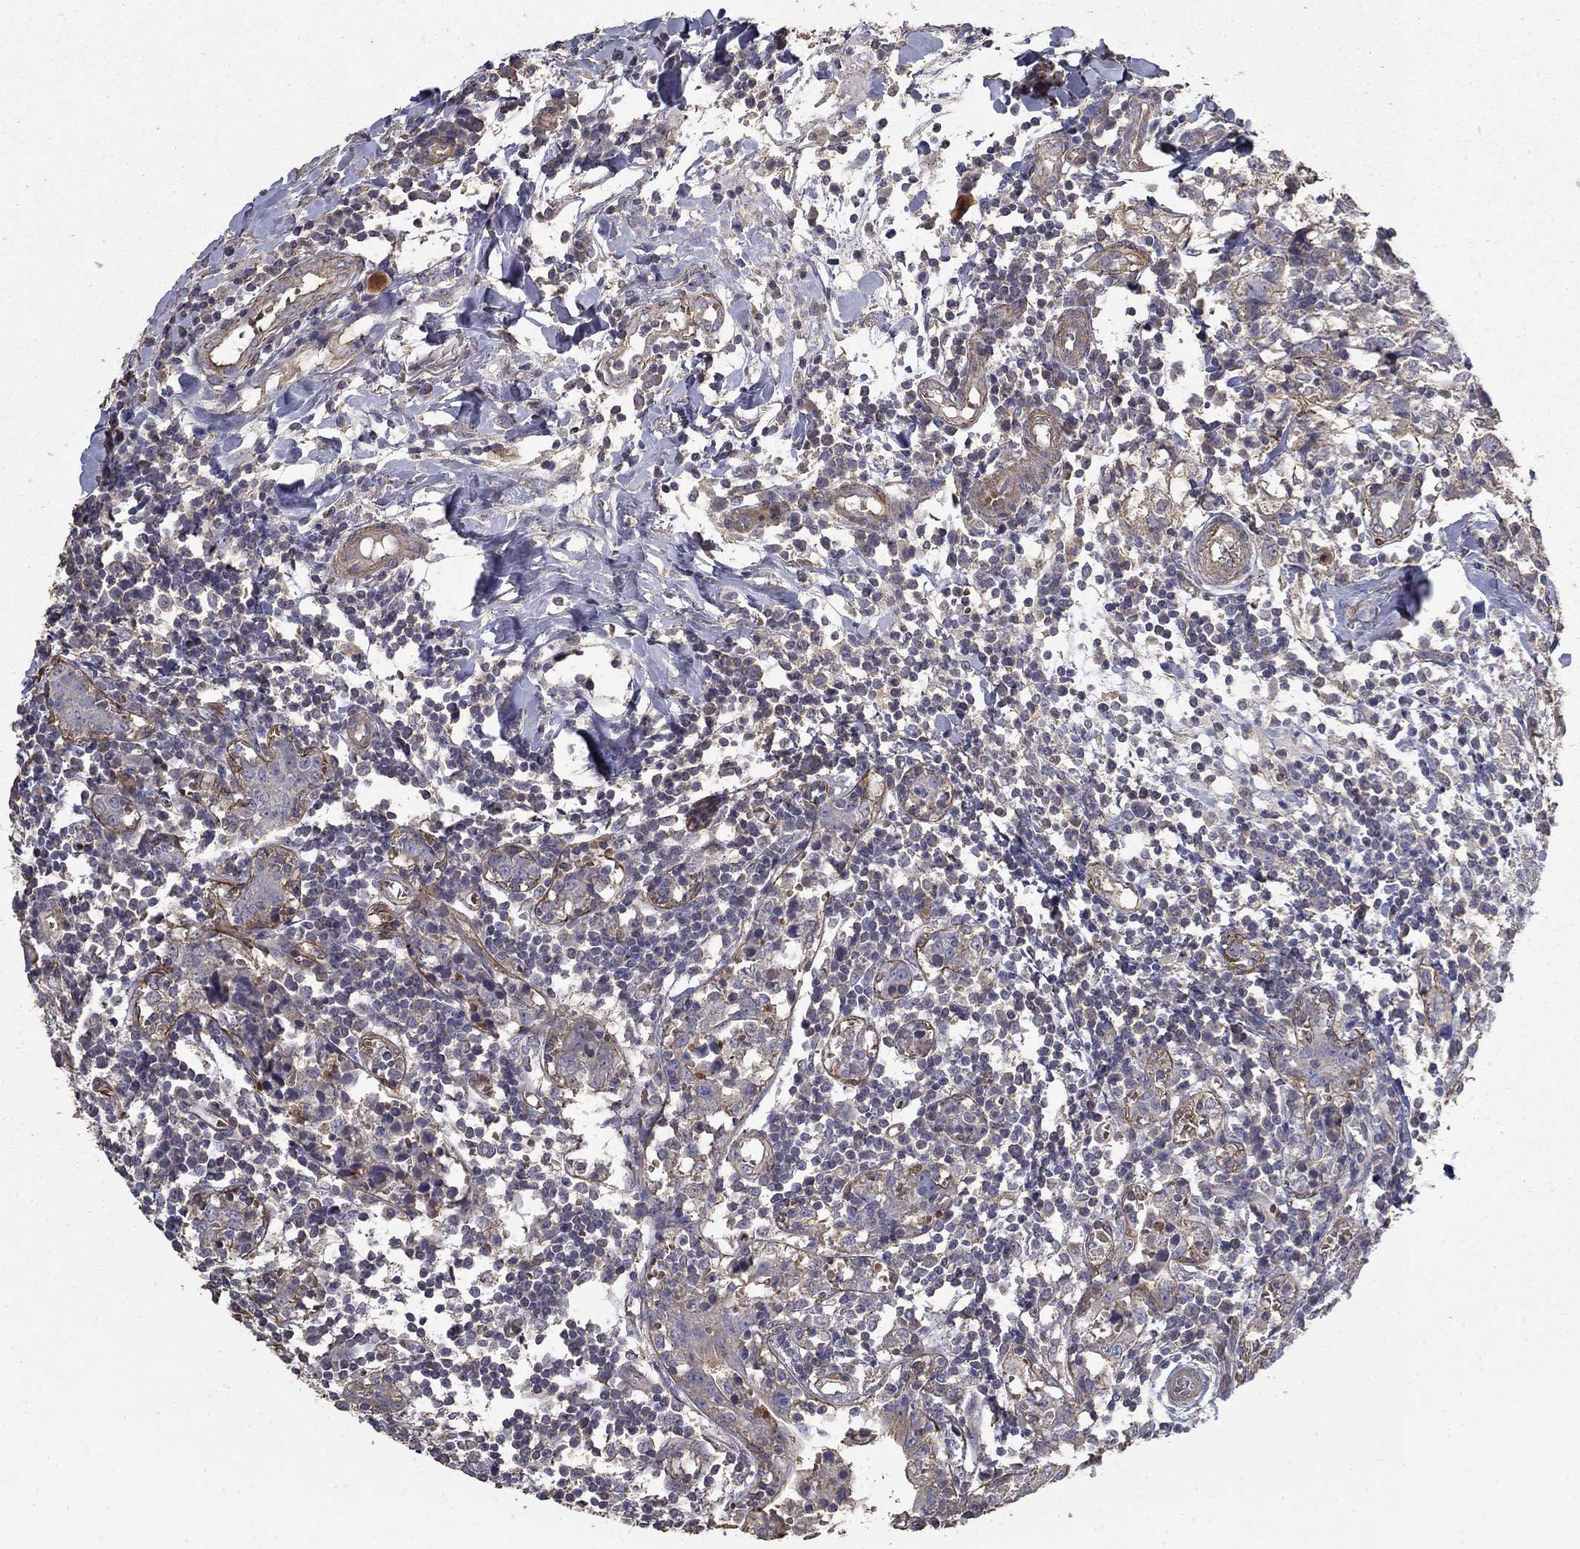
{"staining": {"intensity": "weak", "quantity": "<25%", "location": "cytoplasmic/membranous"}, "tissue": "breast cancer", "cell_type": "Tumor cells", "image_type": "cancer", "snomed": [{"axis": "morphology", "description": "Duct carcinoma"}, {"axis": "topography", "description": "Breast"}], "caption": "Immunohistochemical staining of breast invasive ductal carcinoma displays no significant expression in tumor cells. Brightfield microscopy of immunohistochemistry stained with DAB (3,3'-diaminobenzidine) (brown) and hematoxylin (blue), captured at high magnification.", "gene": "MPP2", "patient": {"sex": "female", "age": 30}}